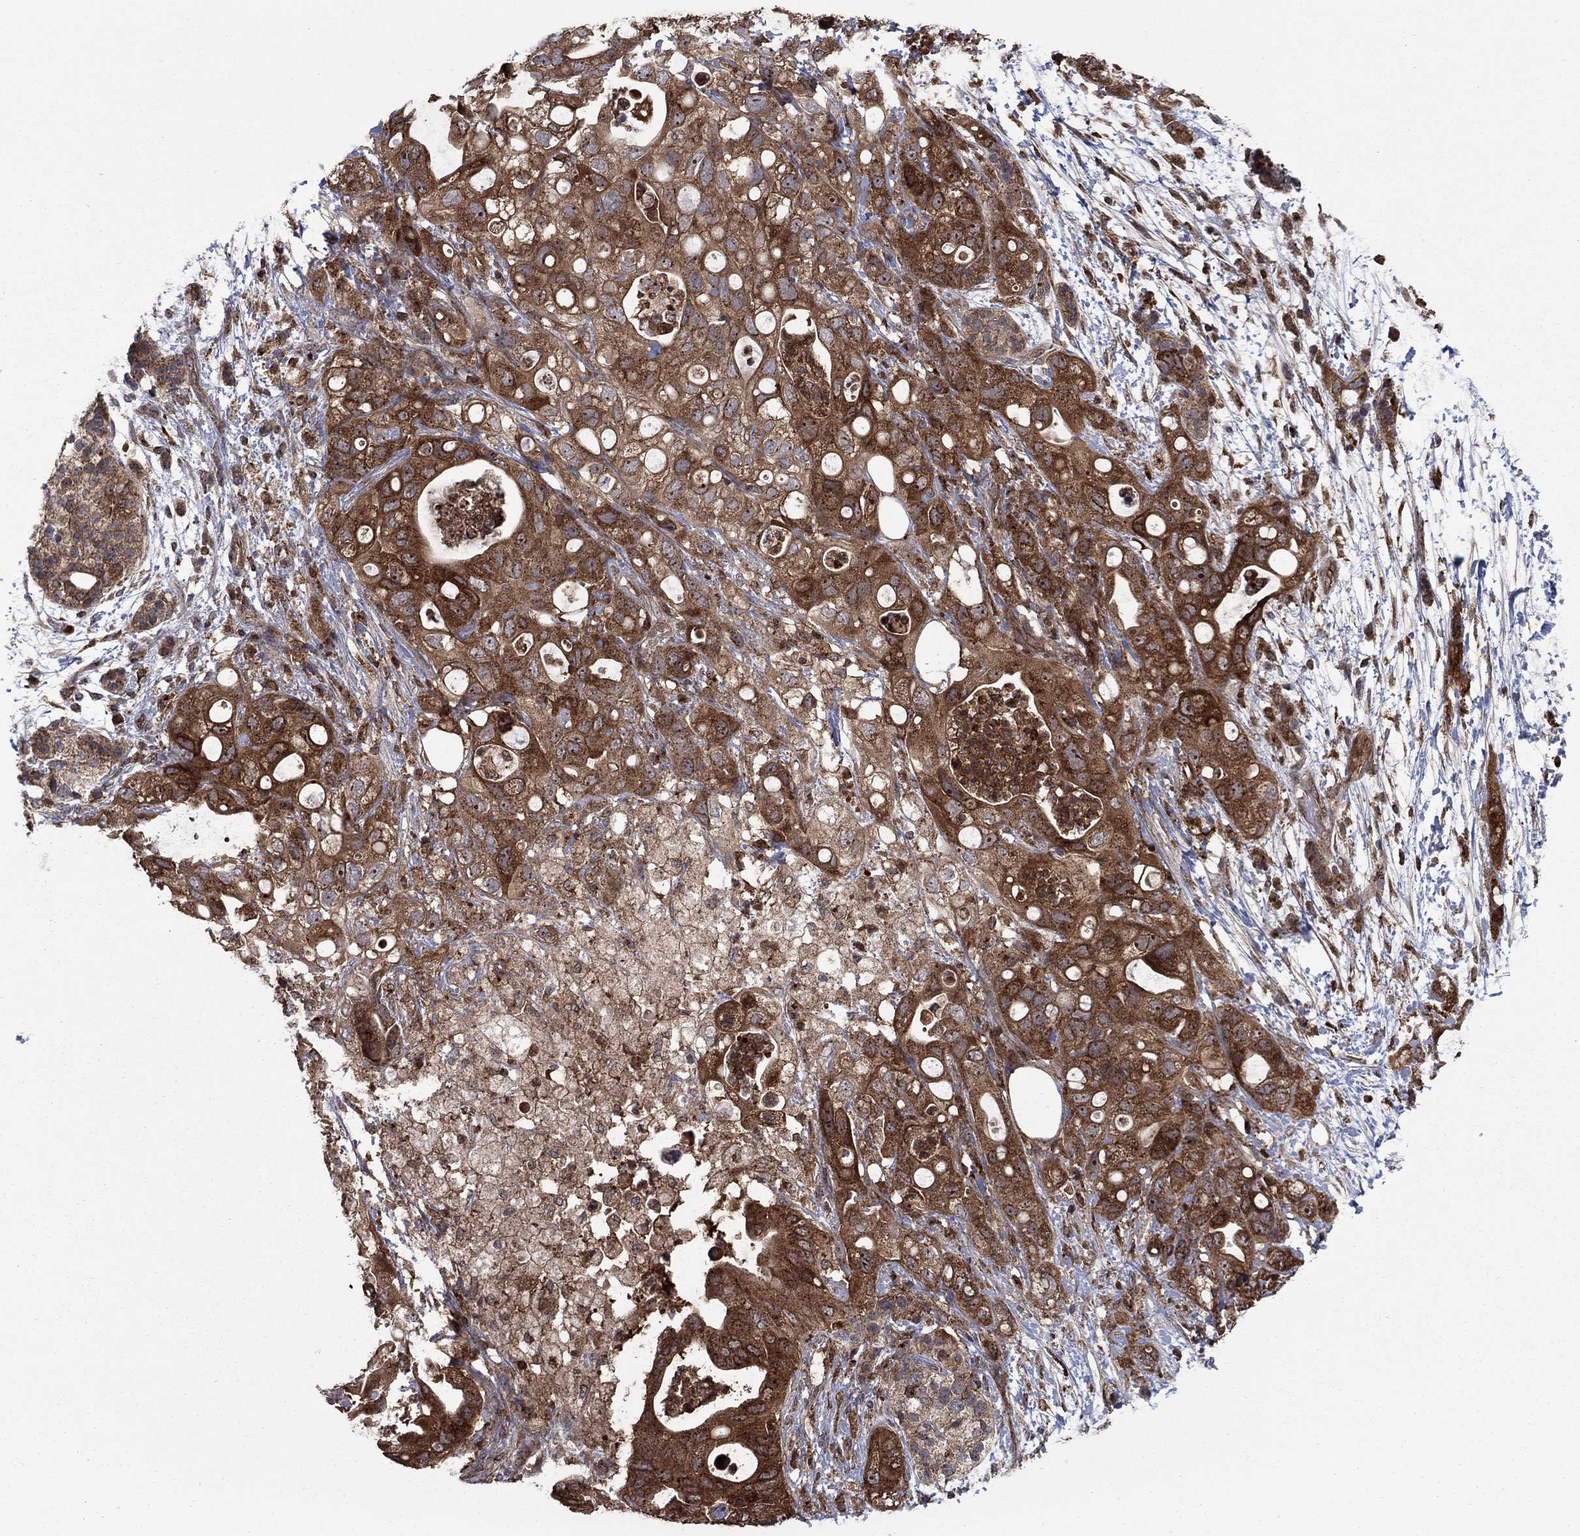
{"staining": {"intensity": "strong", "quantity": "25%-75%", "location": "cytoplasmic/membranous"}, "tissue": "pancreatic cancer", "cell_type": "Tumor cells", "image_type": "cancer", "snomed": [{"axis": "morphology", "description": "Adenocarcinoma, NOS"}, {"axis": "topography", "description": "Pancreas"}], "caption": "Protein staining of pancreatic cancer (adenocarcinoma) tissue exhibits strong cytoplasmic/membranous staining in approximately 25%-75% of tumor cells.", "gene": "IFI35", "patient": {"sex": "female", "age": 72}}